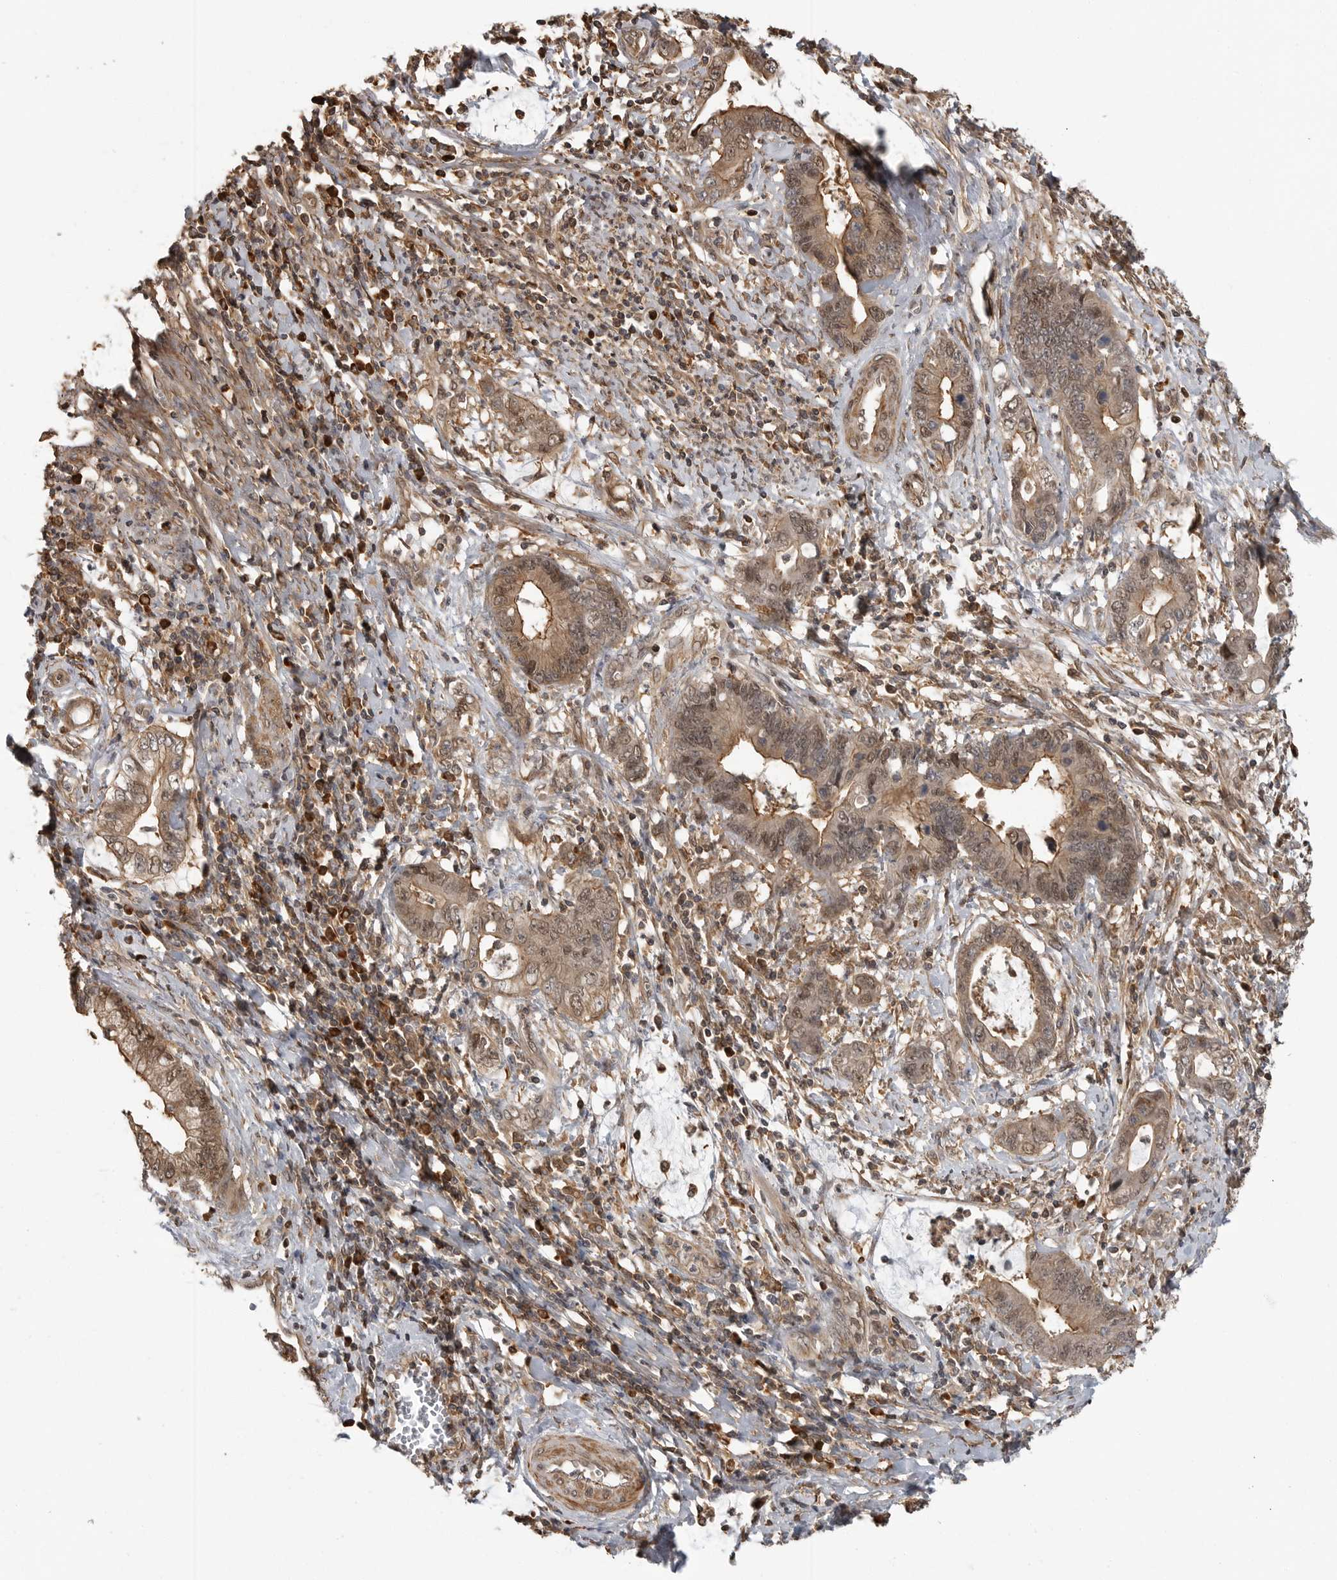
{"staining": {"intensity": "moderate", "quantity": ">75%", "location": "cytoplasmic/membranous,nuclear"}, "tissue": "cervical cancer", "cell_type": "Tumor cells", "image_type": "cancer", "snomed": [{"axis": "morphology", "description": "Adenocarcinoma, NOS"}, {"axis": "topography", "description": "Cervix"}], "caption": "Moderate cytoplasmic/membranous and nuclear protein positivity is seen in about >75% of tumor cells in cervical cancer (adenocarcinoma). (DAB IHC, brown staining for protein, blue staining for nuclei).", "gene": "ERN1", "patient": {"sex": "female", "age": 44}}